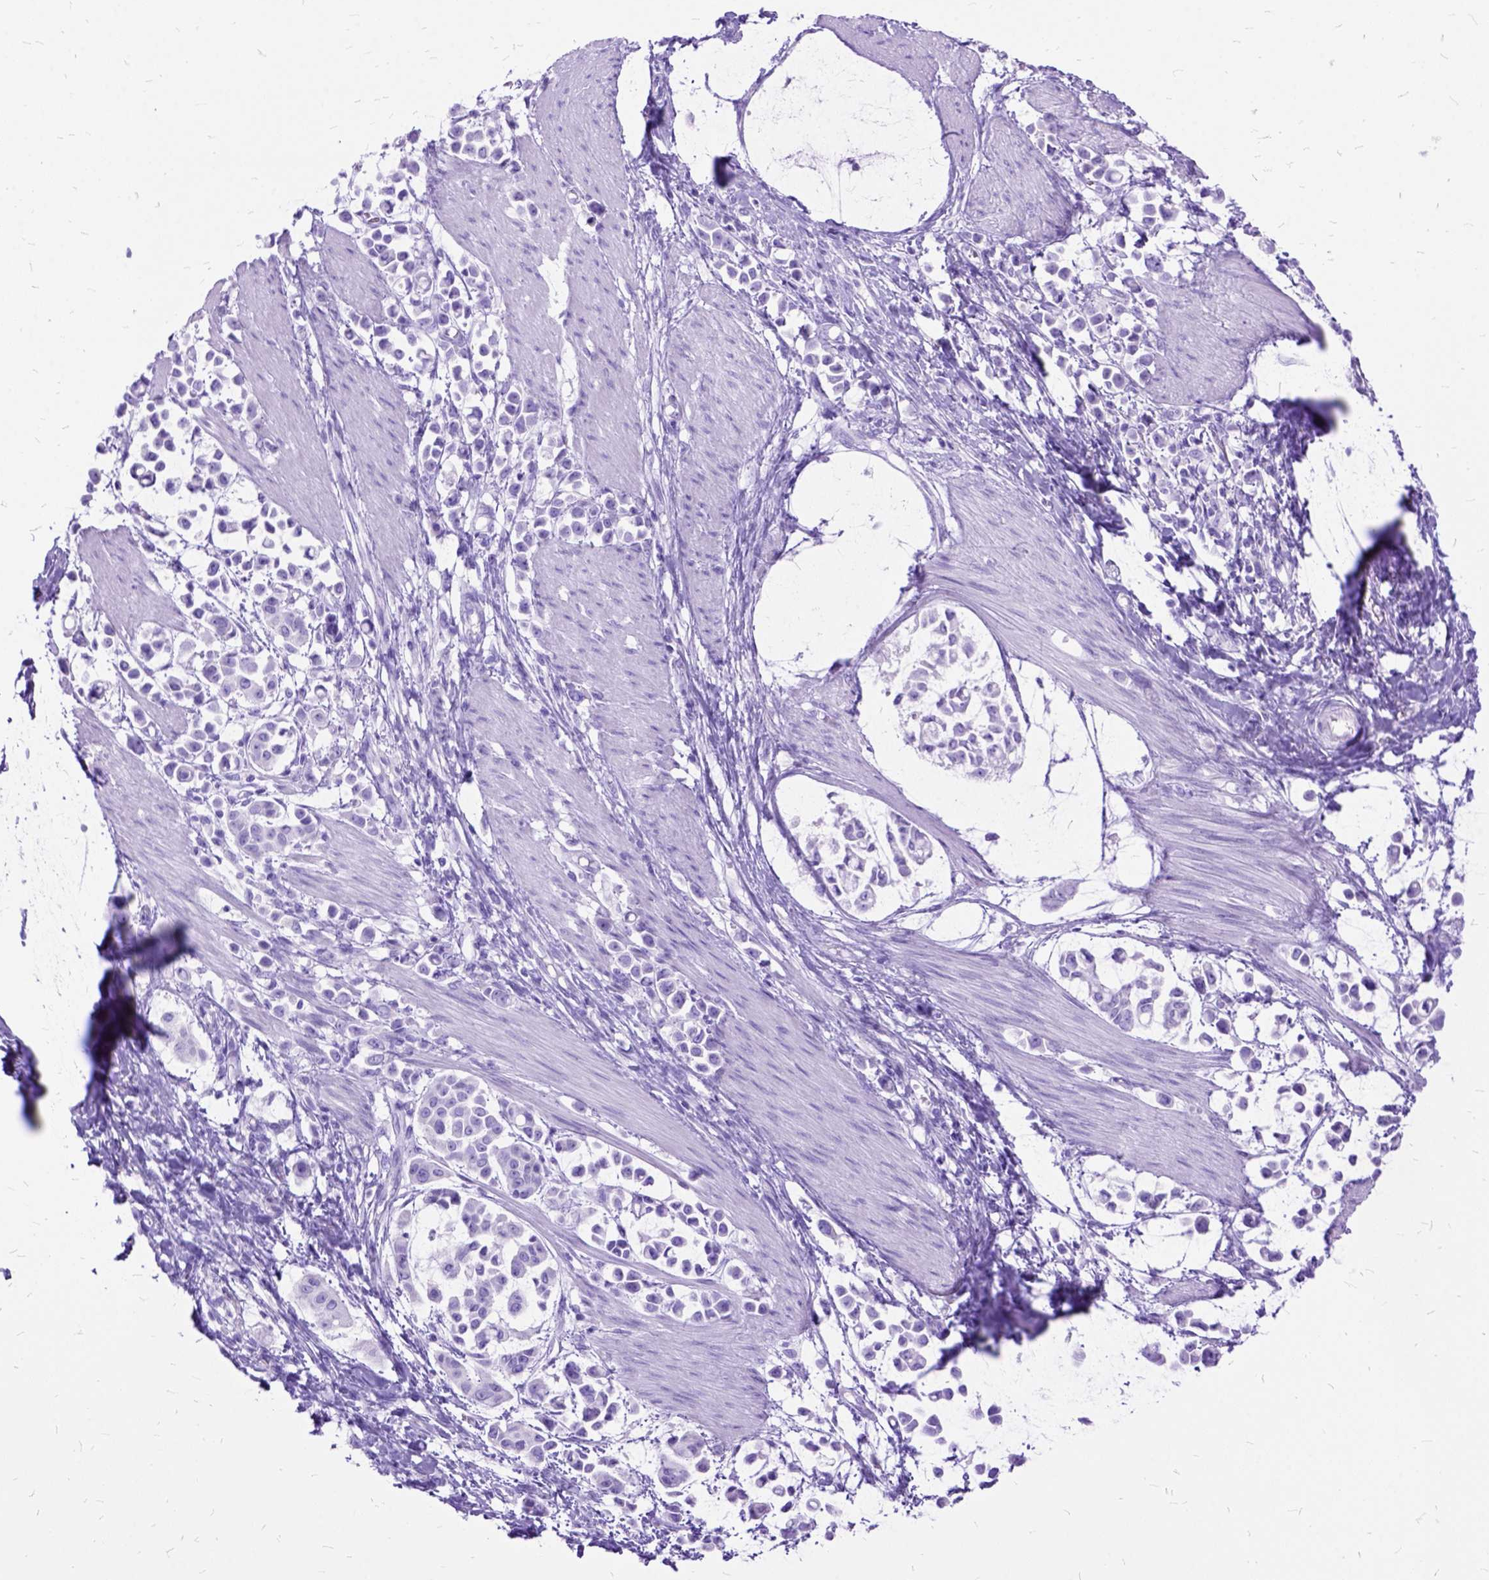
{"staining": {"intensity": "negative", "quantity": "none", "location": "none"}, "tissue": "stomach cancer", "cell_type": "Tumor cells", "image_type": "cancer", "snomed": [{"axis": "morphology", "description": "Adenocarcinoma, NOS"}, {"axis": "topography", "description": "Stomach"}], "caption": "Protein analysis of stomach cancer displays no significant positivity in tumor cells. (Immunohistochemistry (ihc), brightfield microscopy, high magnification).", "gene": "DNAH2", "patient": {"sex": "male", "age": 82}}